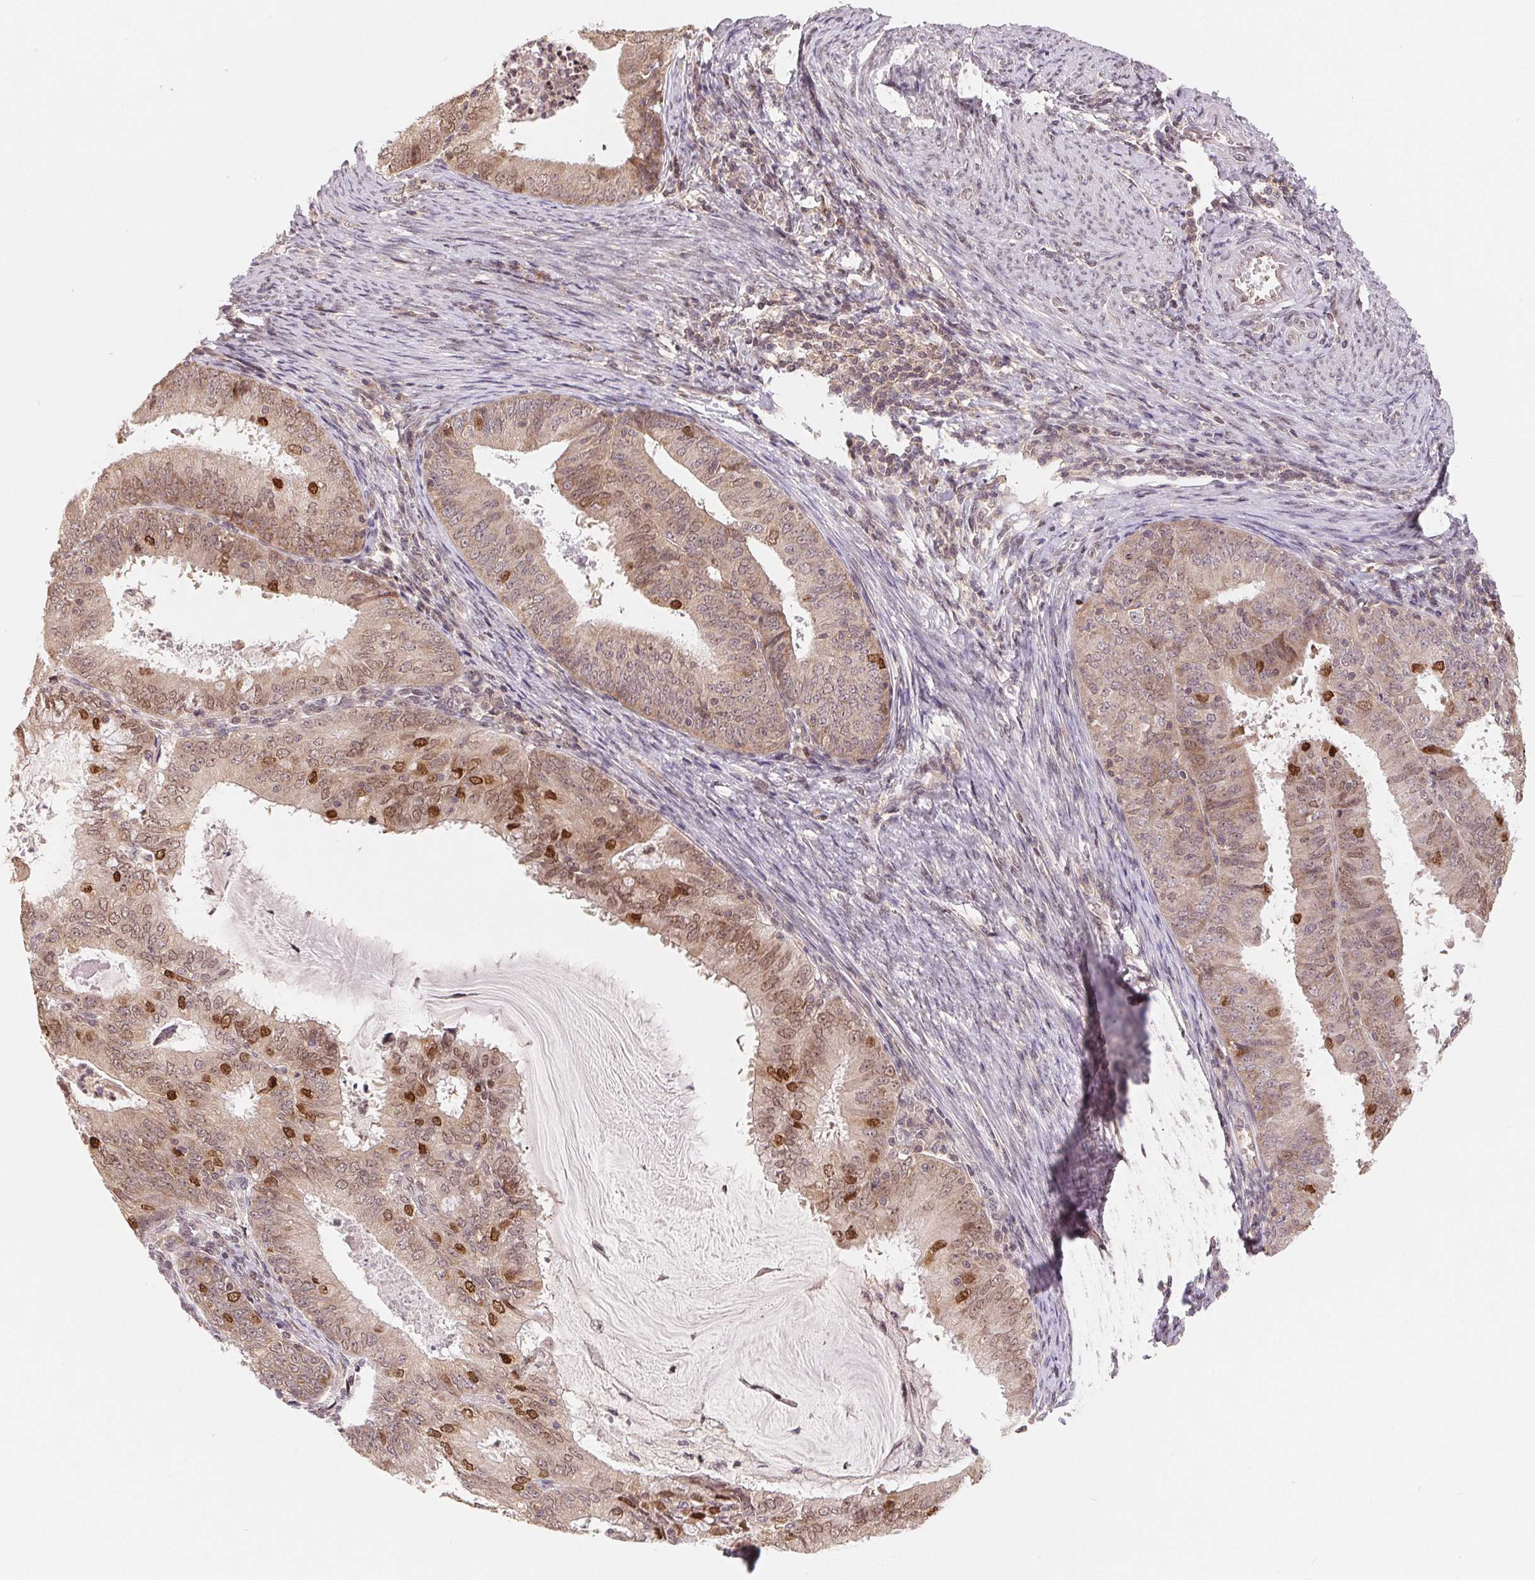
{"staining": {"intensity": "moderate", "quantity": "25%-75%", "location": "cytoplasmic/membranous,nuclear"}, "tissue": "endometrial cancer", "cell_type": "Tumor cells", "image_type": "cancer", "snomed": [{"axis": "morphology", "description": "Adenocarcinoma, NOS"}, {"axis": "topography", "description": "Endometrium"}], "caption": "An immunohistochemistry (IHC) micrograph of tumor tissue is shown. Protein staining in brown labels moderate cytoplasmic/membranous and nuclear positivity in adenocarcinoma (endometrial) within tumor cells. (Stains: DAB (3,3'-diaminobenzidine) in brown, nuclei in blue, Microscopy: brightfield microscopy at high magnification).", "gene": "HMGN3", "patient": {"sex": "female", "age": 57}}